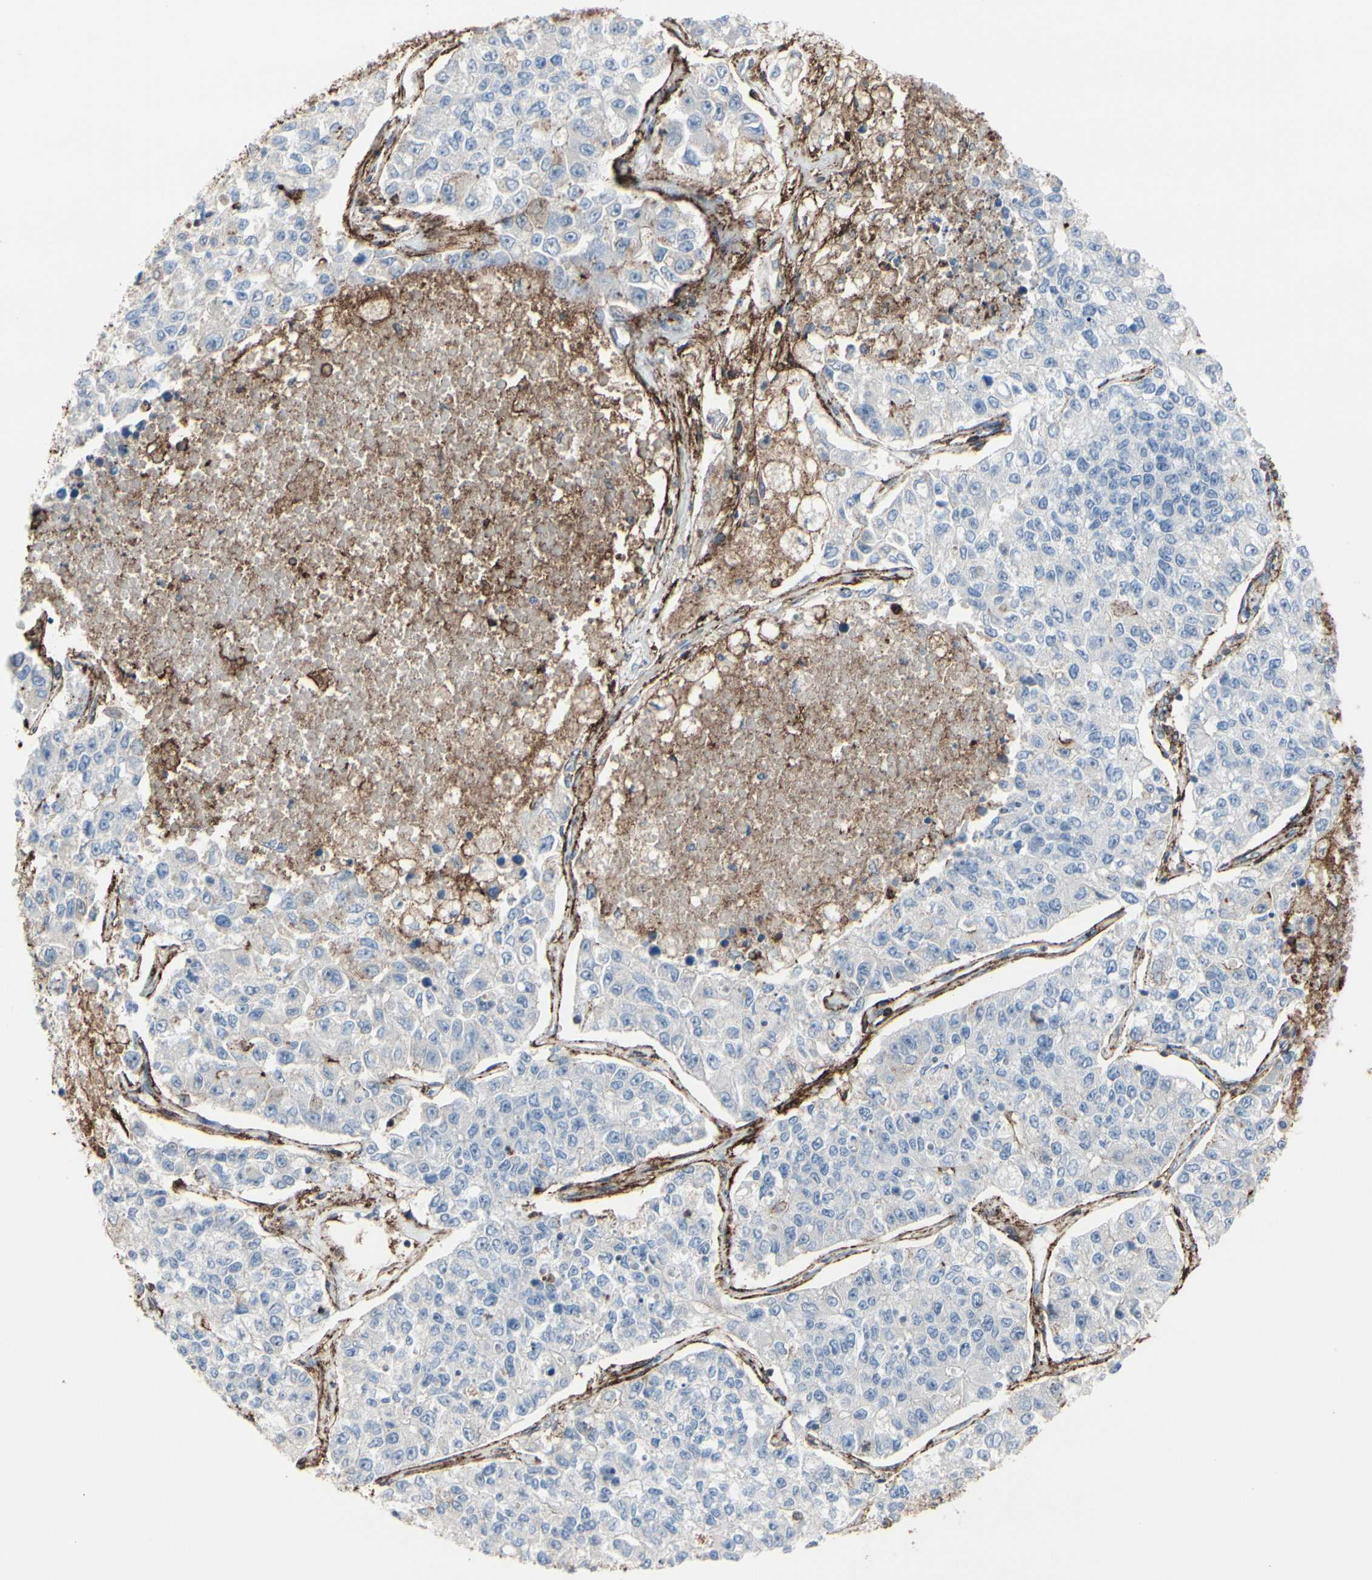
{"staining": {"intensity": "negative", "quantity": "none", "location": "none"}, "tissue": "lung cancer", "cell_type": "Tumor cells", "image_type": "cancer", "snomed": [{"axis": "morphology", "description": "Adenocarcinoma, NOS"}, {"axis": "topography", "description": "Lung"}], "caption": "Immunohistochemistry (IHC) of lung adenocarcinoma reveals no staining in tumor cells.", "gene": "ANXA6", "patient": {"sex": "male", "age": 49}}